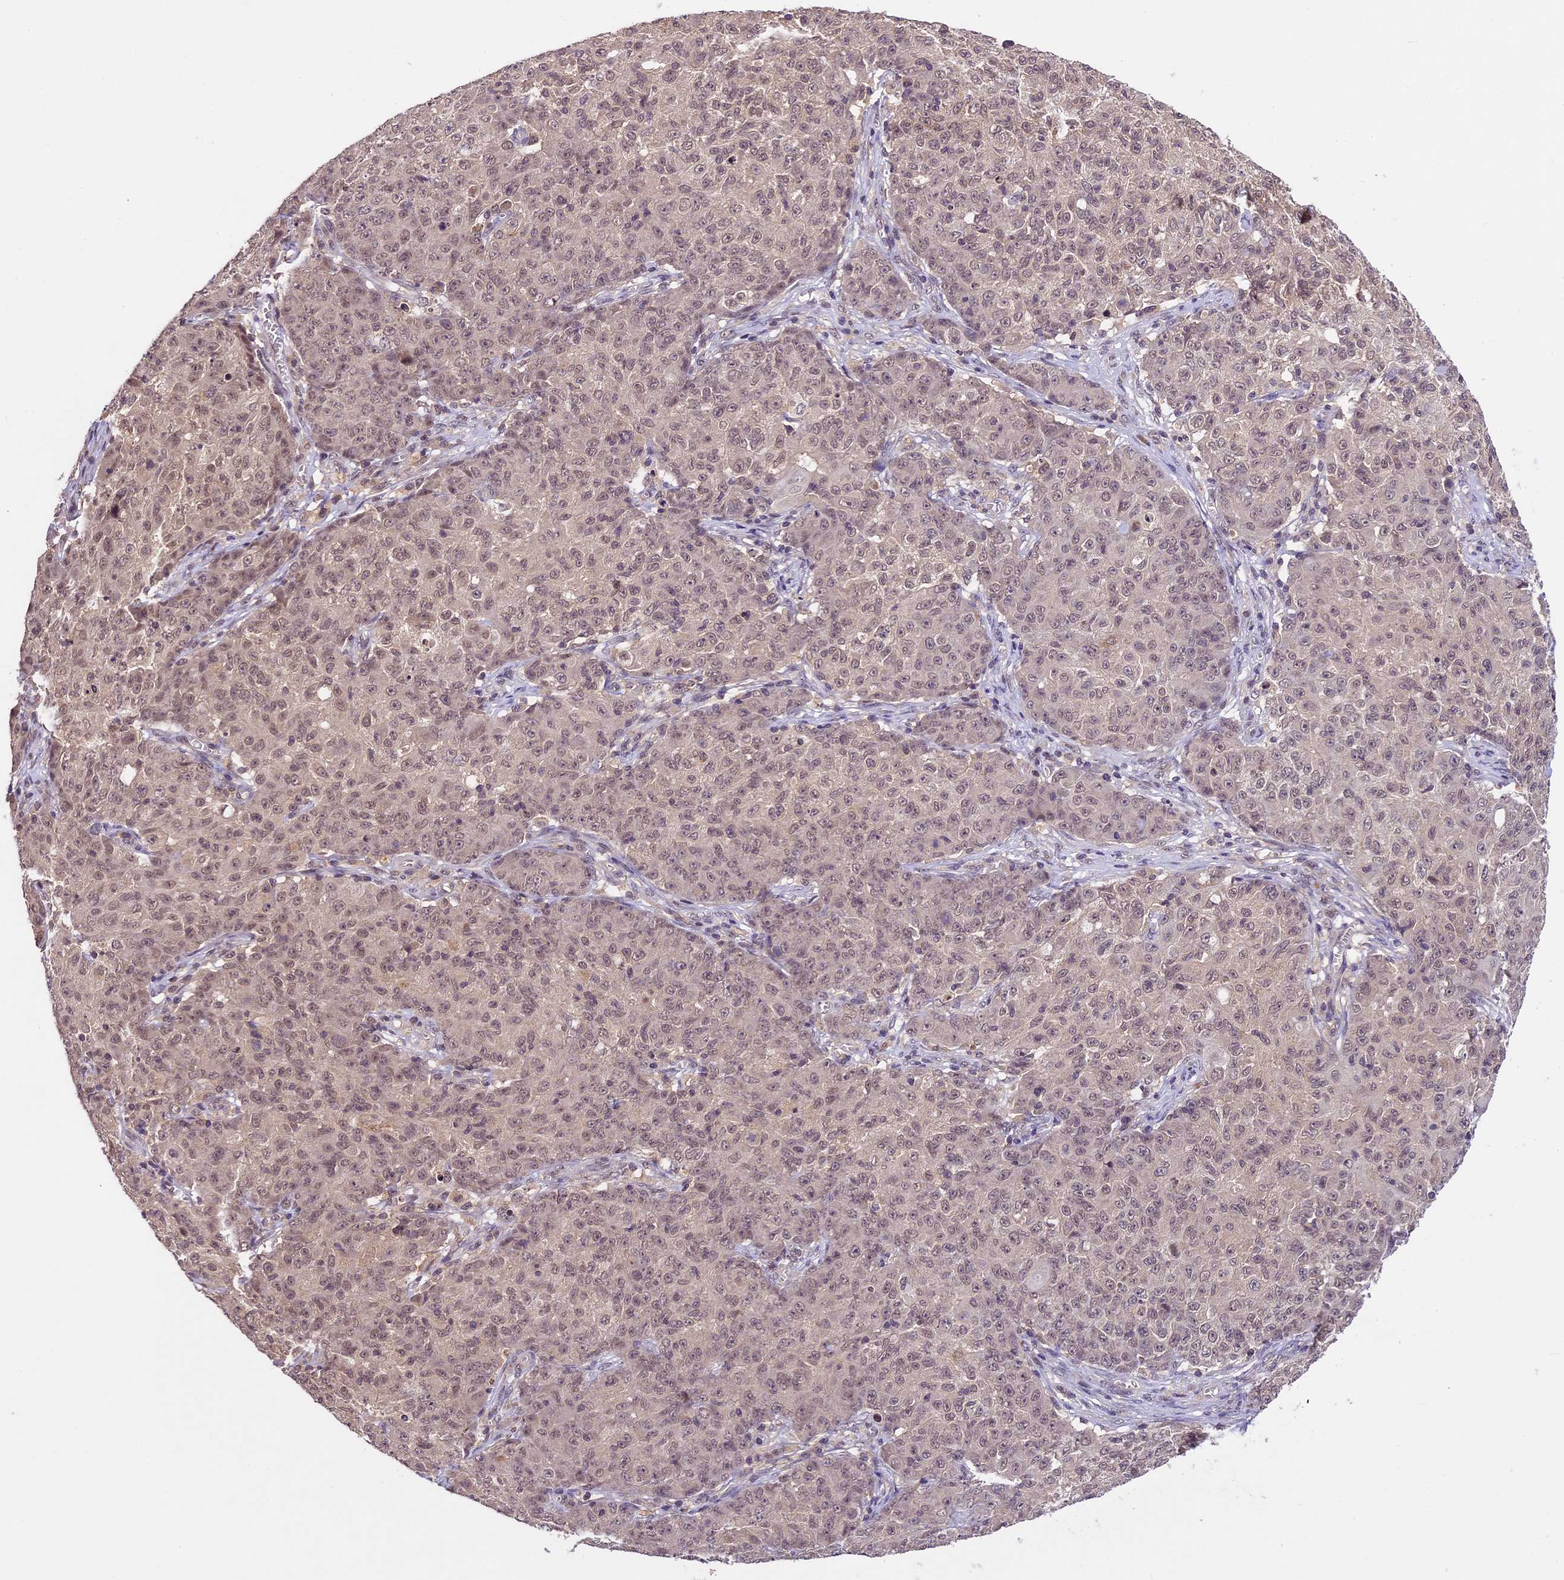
{"staining": {"intensity": "weak", "quantity": ">75%", "location": "nuclear"}, "tissue": "ovarian cancer", "cell_type": "Tumor cells", "image_type": "cancer", "snomed": [{"axis": "morphology", "description": "Carcinoma, endometroid"}, {"axis": "topography", "description": "Ovary"}], "caption": "Endometroid carcinoma (ovarian) stained for a protein (brown) reveals weak nuclear positive expression in about >75% of tumor cells.", "gene": "ATP10A", "patient": {"sex": "female", "age": 42}}